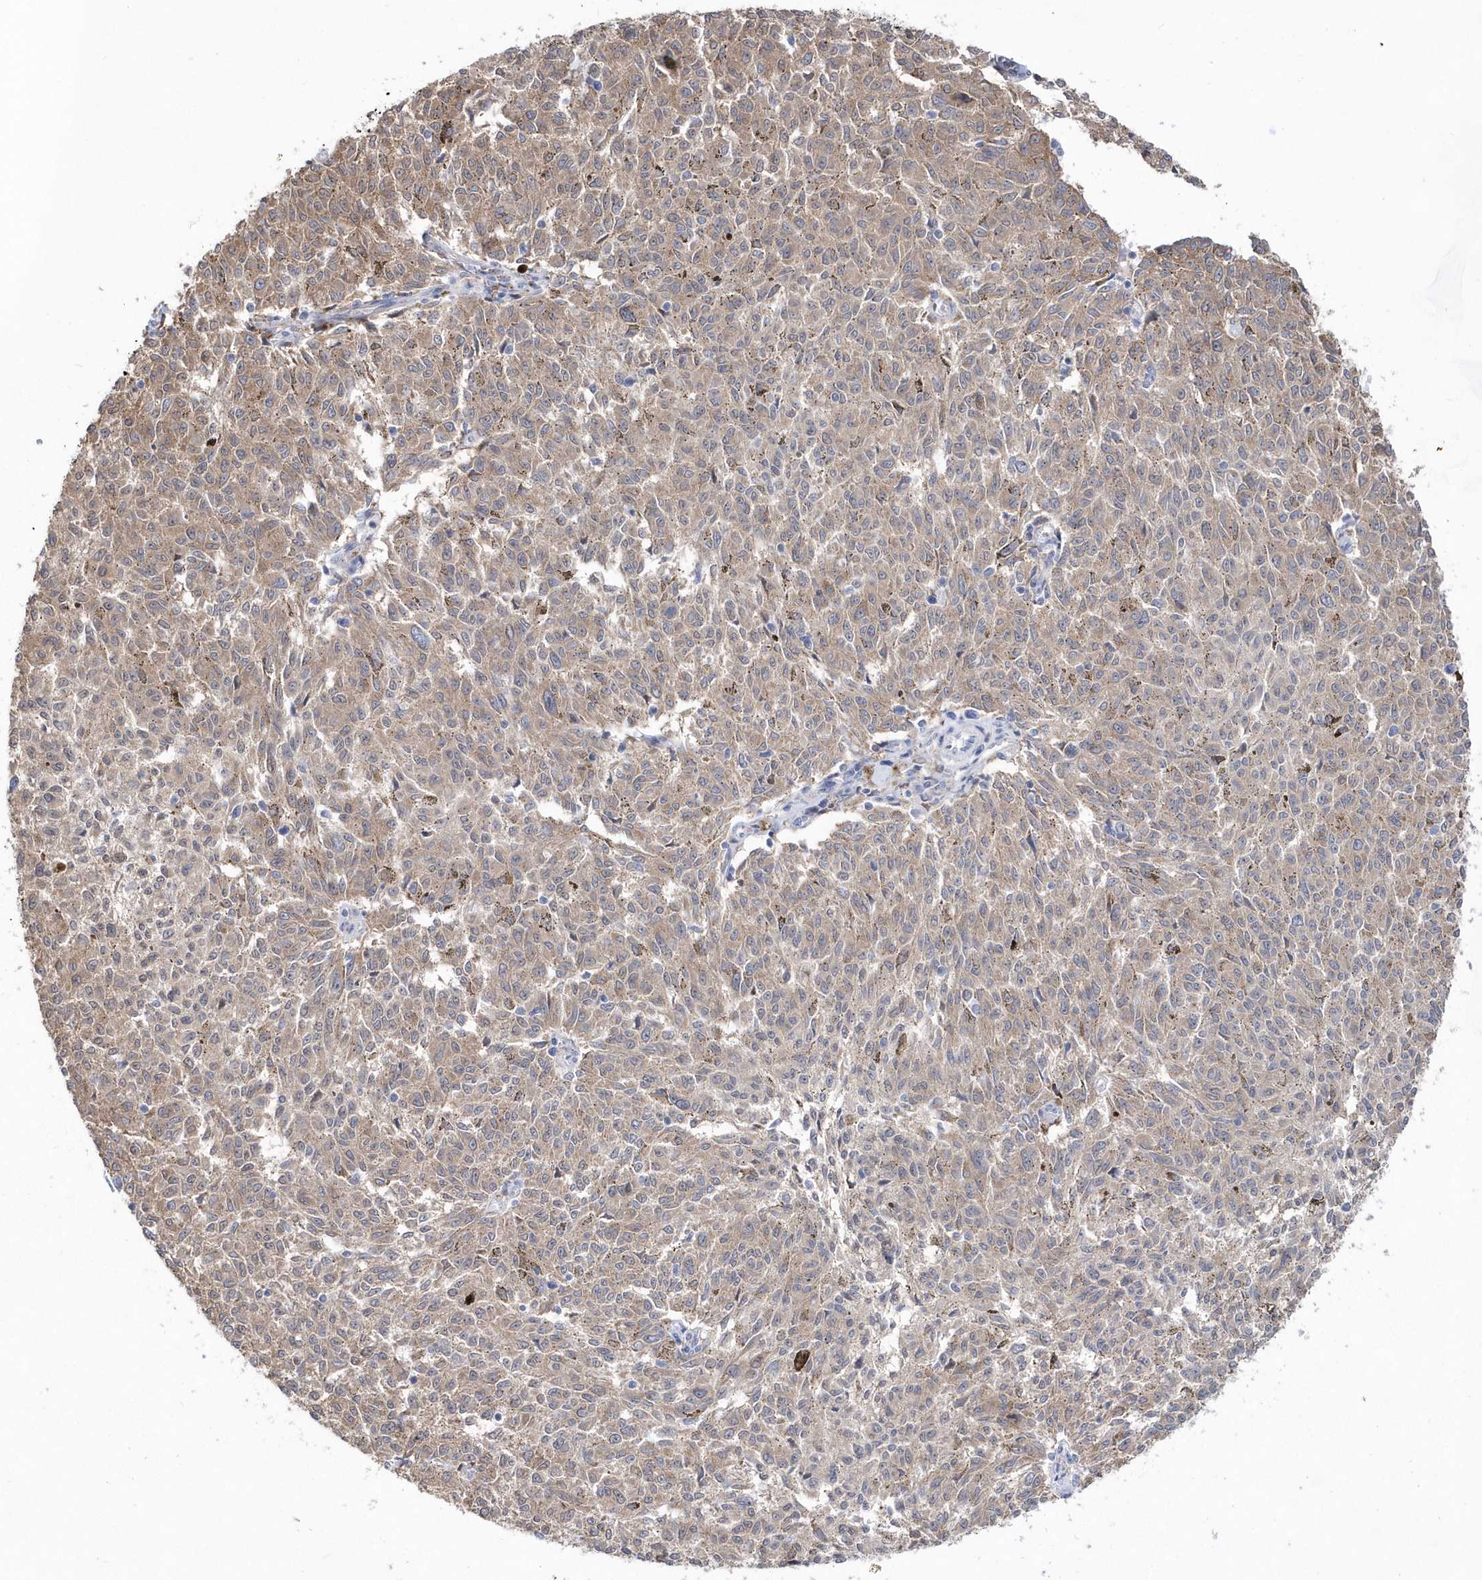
{"staining": {"intensity": "weak", "quantity": ">75%", "location": "cytoplasmic/membranous"}, "tissue": "melanoma", "cell_type": "Tumor cells", "image_type": "cancer", "snomed": [{"axis": "morphology", "description": "Malignant melanoma, NOS"}, {"axis": "topography", "description": "Skin"}], "caption": "This is a photomicrograph of IHC staining of malignant melanoma, which shows weak expression in the cytoplasmic/membranous of tumor cells.", "gene": "BDH2", "patient": {"sex": "female", "age": 72}}